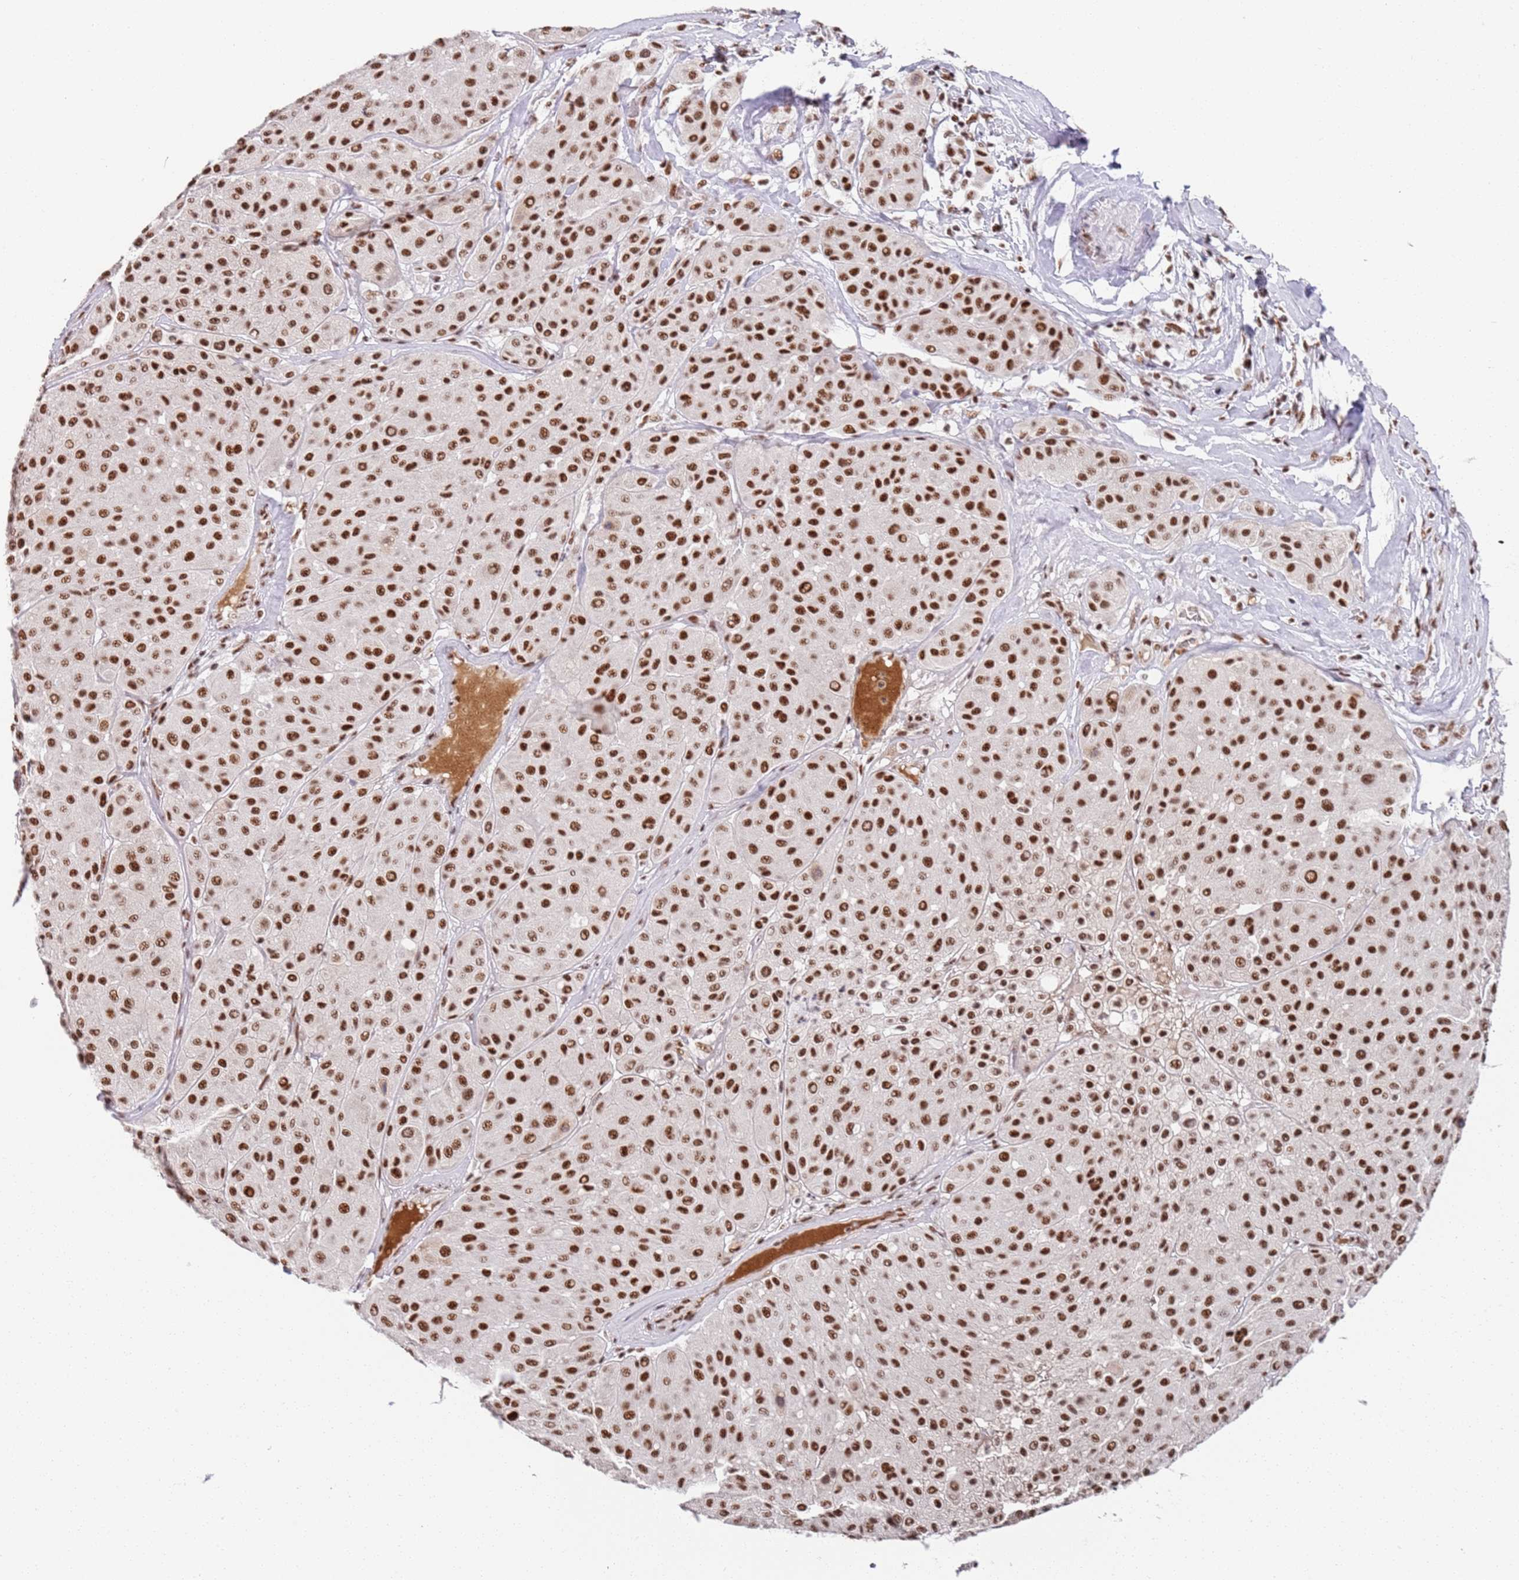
{"staining": {"intensity": "strong", "quantity": ">75%", "location": "nuclear"}, "tissue": "melanoma", "cell_type": "Tumor cells", "image_type": "cancer", "snomed": [{"axis": "morphology", "description": "Malignant melanoma, Metastatic site"}, {"axis": "topography", "description": "Smooth muscle"}], "caption": "Melanoma tissue reveals strong nuclear expression in about >75% of tumor cells, visualized by immunohistochemistry. The protein of interest is shown in brown color, while the nuclei are stained blue.", "gene": "AKAP8L", "patient": {"sex": "male", "age": 41}}